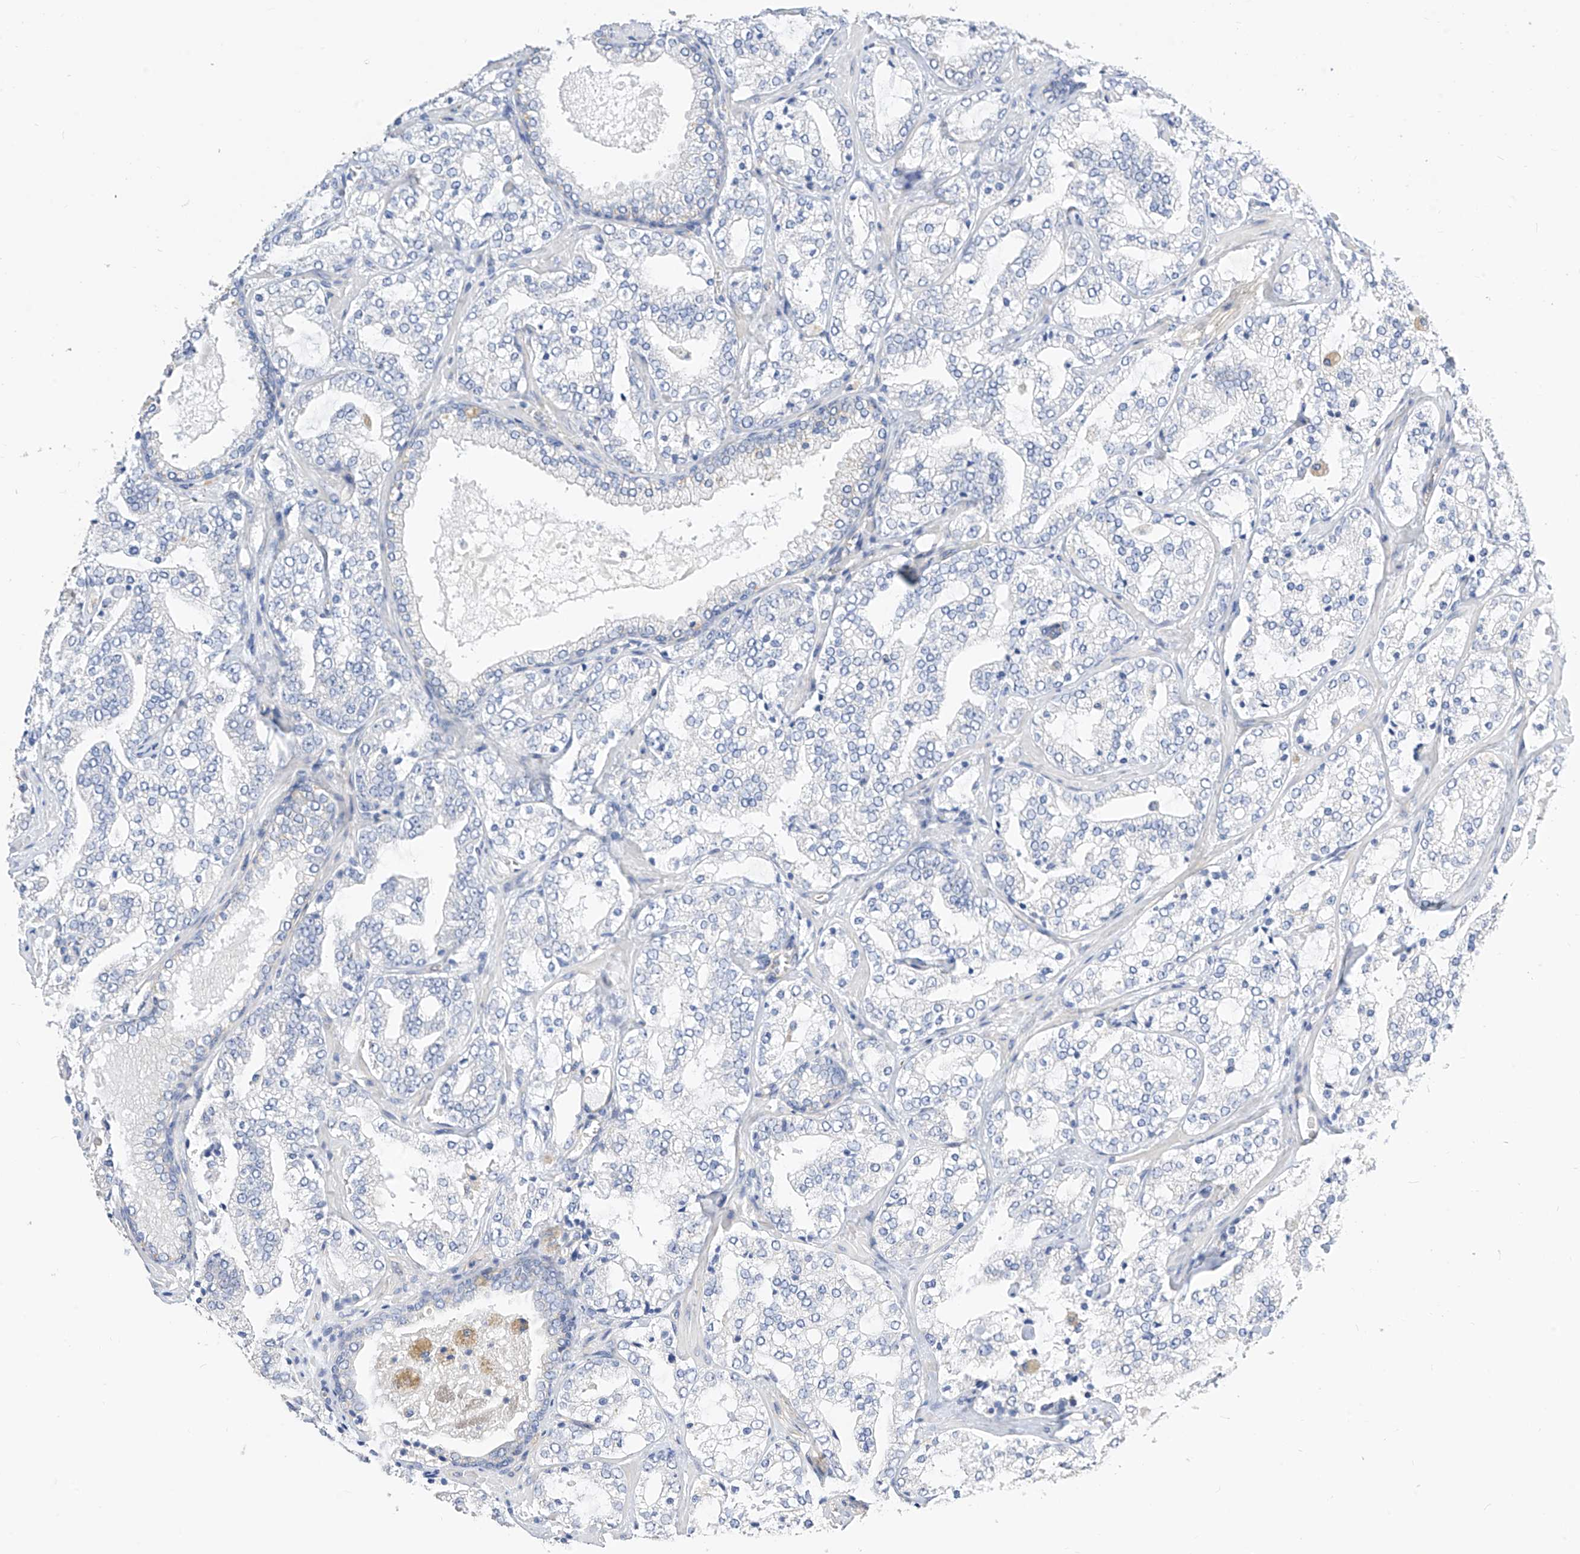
{"staining": {"intensity": "negative", "quantity": "none", "location": "none"}, "tissue": "prostate cancer", "cell_type": "Tumor cells", "image_type": "cancer", "snomed": [{"axis": "morphology", "description": "Adenocarcinoma, High grade"}, {"axis": "topography", "description": "Prostate"}], "caption": "Tumor cells are negative for protein expression in human high-grade adenocarcinoma (prostate).", "gene": "SCGB2A1", "patient": {"sex": "male", "age": 64}}